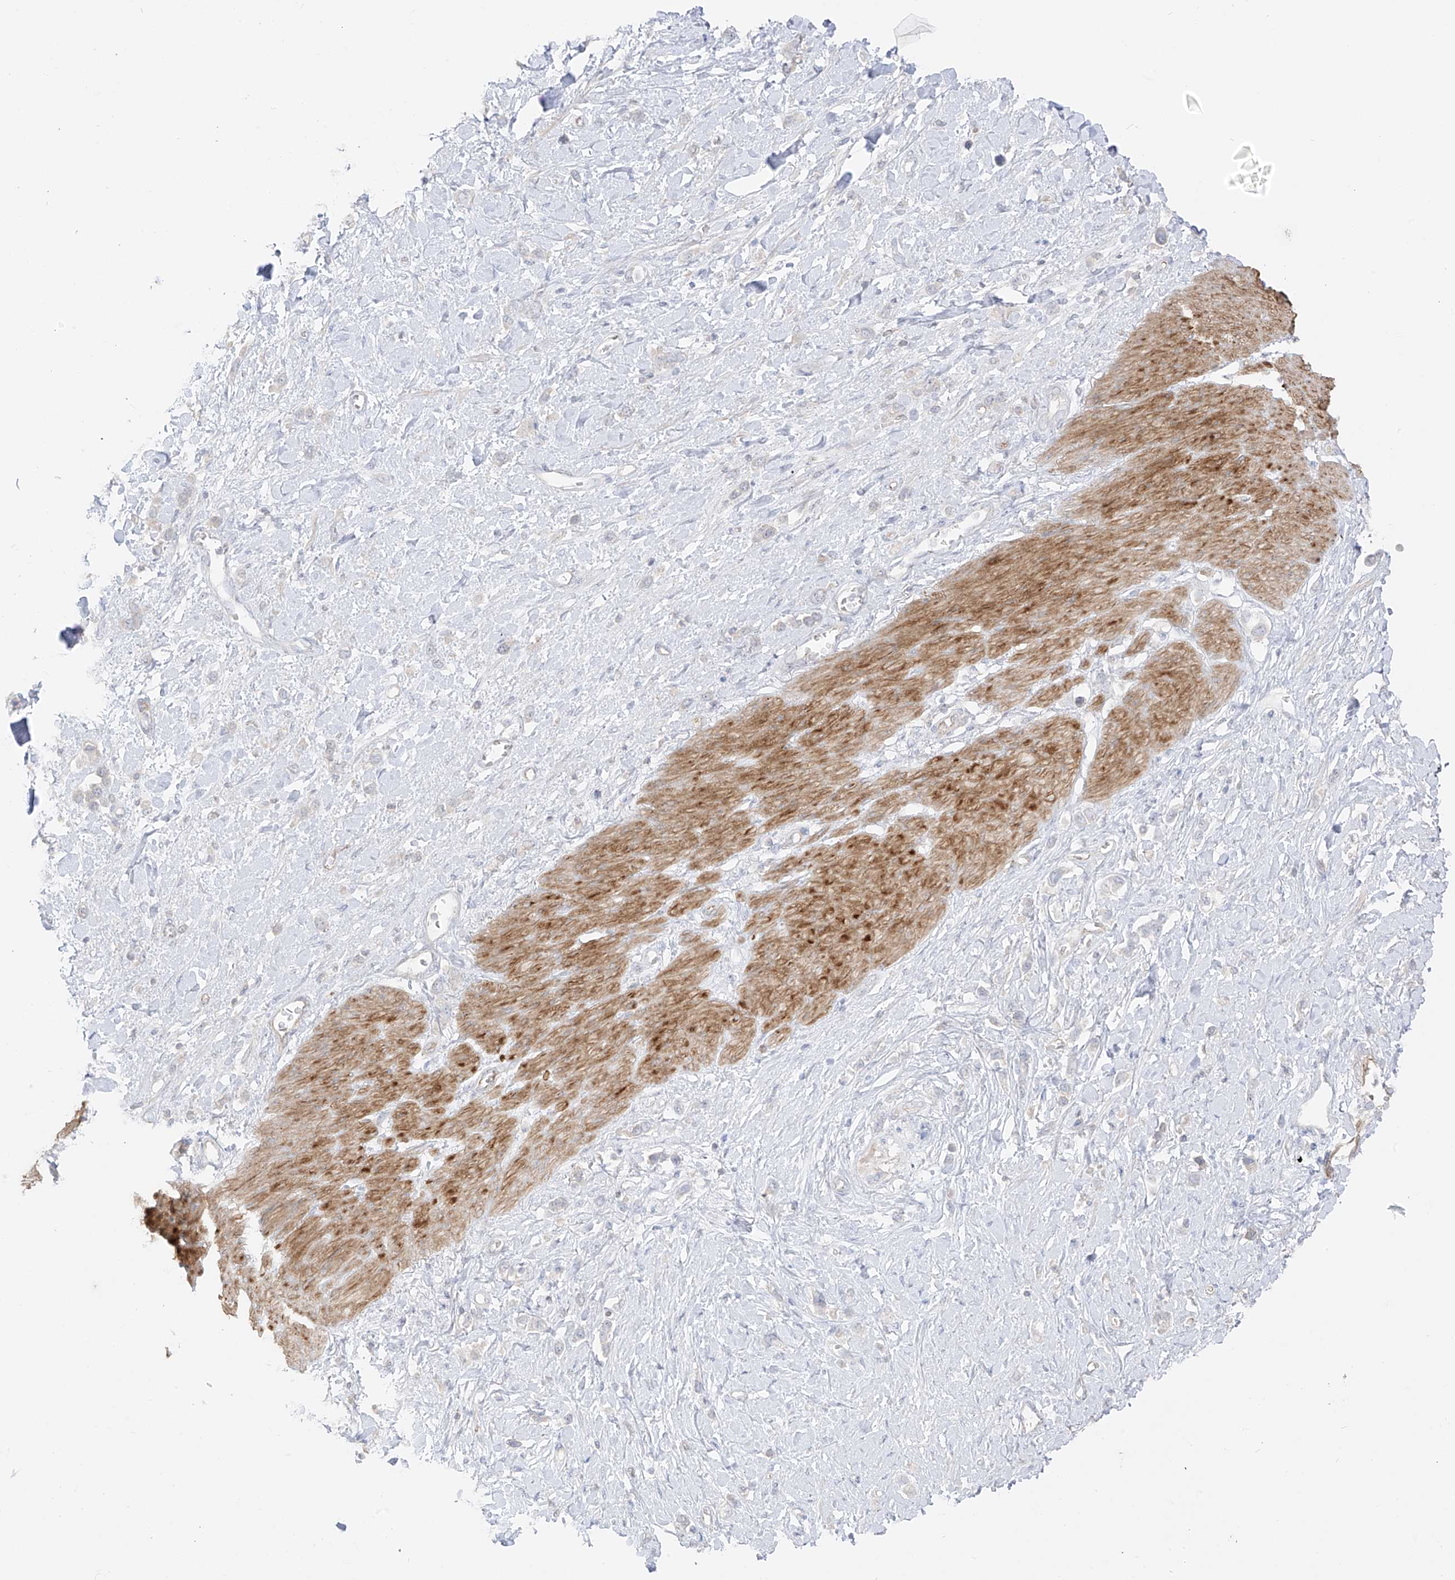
{"staining": {"intensity": "negative", "quantity": "none", "location": "none"}, "tissue": "stomach cancer", "cell_type": "Tumor cells", "image_type": "cancer", "snomed": [{"axis": "morphology", "description": "Normal tissue, NOS"}, {"axis": "morphology", "description": "Adenocarcinoma, NOS"}, {"axis": "topography", "description": "Stomach, upper"}, {"axis": "topography", "description": "Stomach"}], "caption": "This image is of stomach adenocarcinoma stained with IHC to label a protein in brown with the nuclei are counter-stained blue. There is no staining in tumor cells. (Stains: DAB (3,3'-diaminobenzidine) immunohistochemistry with hematoxylin counter stain, Microscopy: brightfield microscopy at high magnification).", "gene": "C11orf87", "patient": {"sex": "female", "age": 65}}